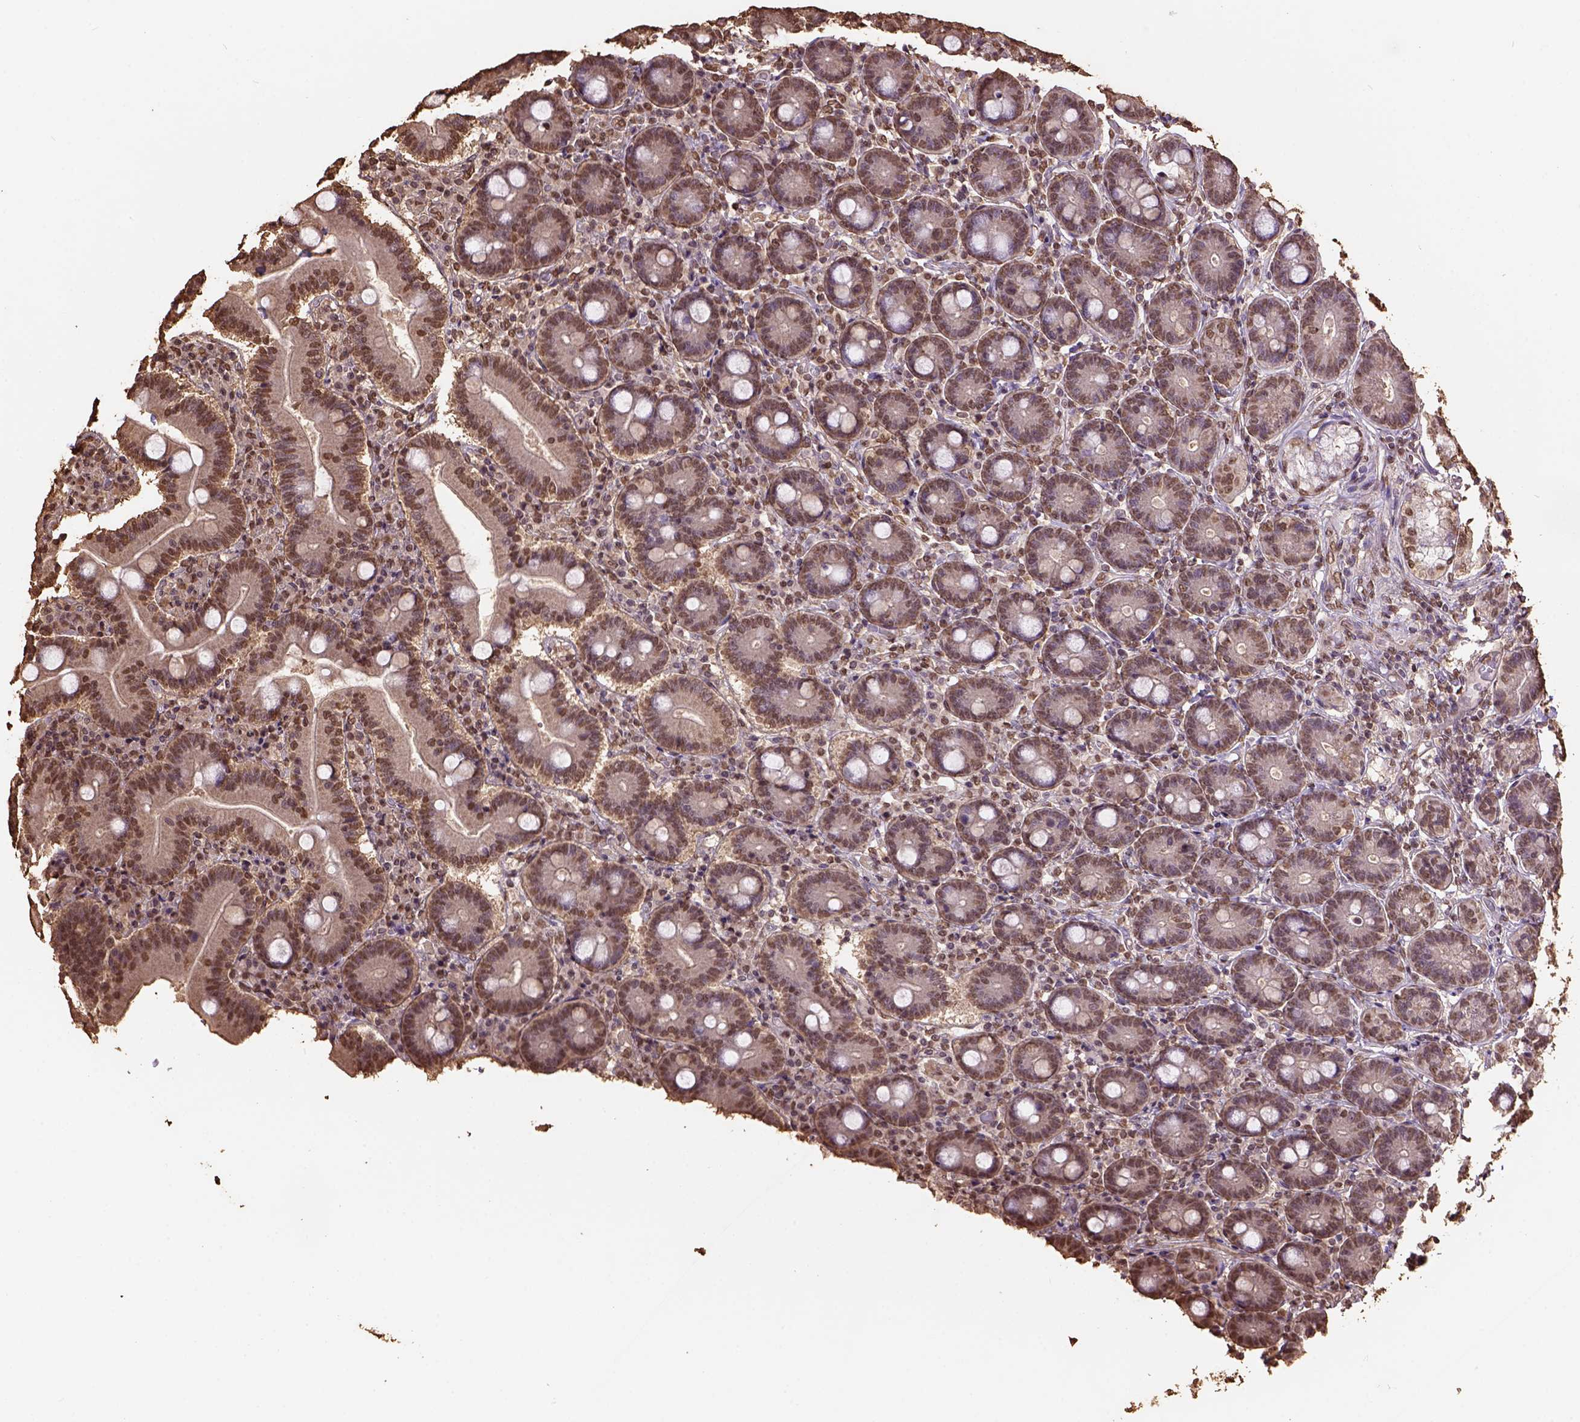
{"staining": {"intensity": "moderate", "quantity": ">75%", "location": "nuclear"}, "tissue": "duodenum", "cell_type": "Glandular cells", "image_type": "normal", "snomed": [{"axis": "morphology", "description": "Normal tissue, NOS"}, {"axis": "topography", "description": "Duodenum"}], "caption": "Moderate nuclear staining is identified in about >75% of glandular cells in normal duodenum.", "gene": "CSTF2T", "patient": {"sex": "female", "age": 62}}